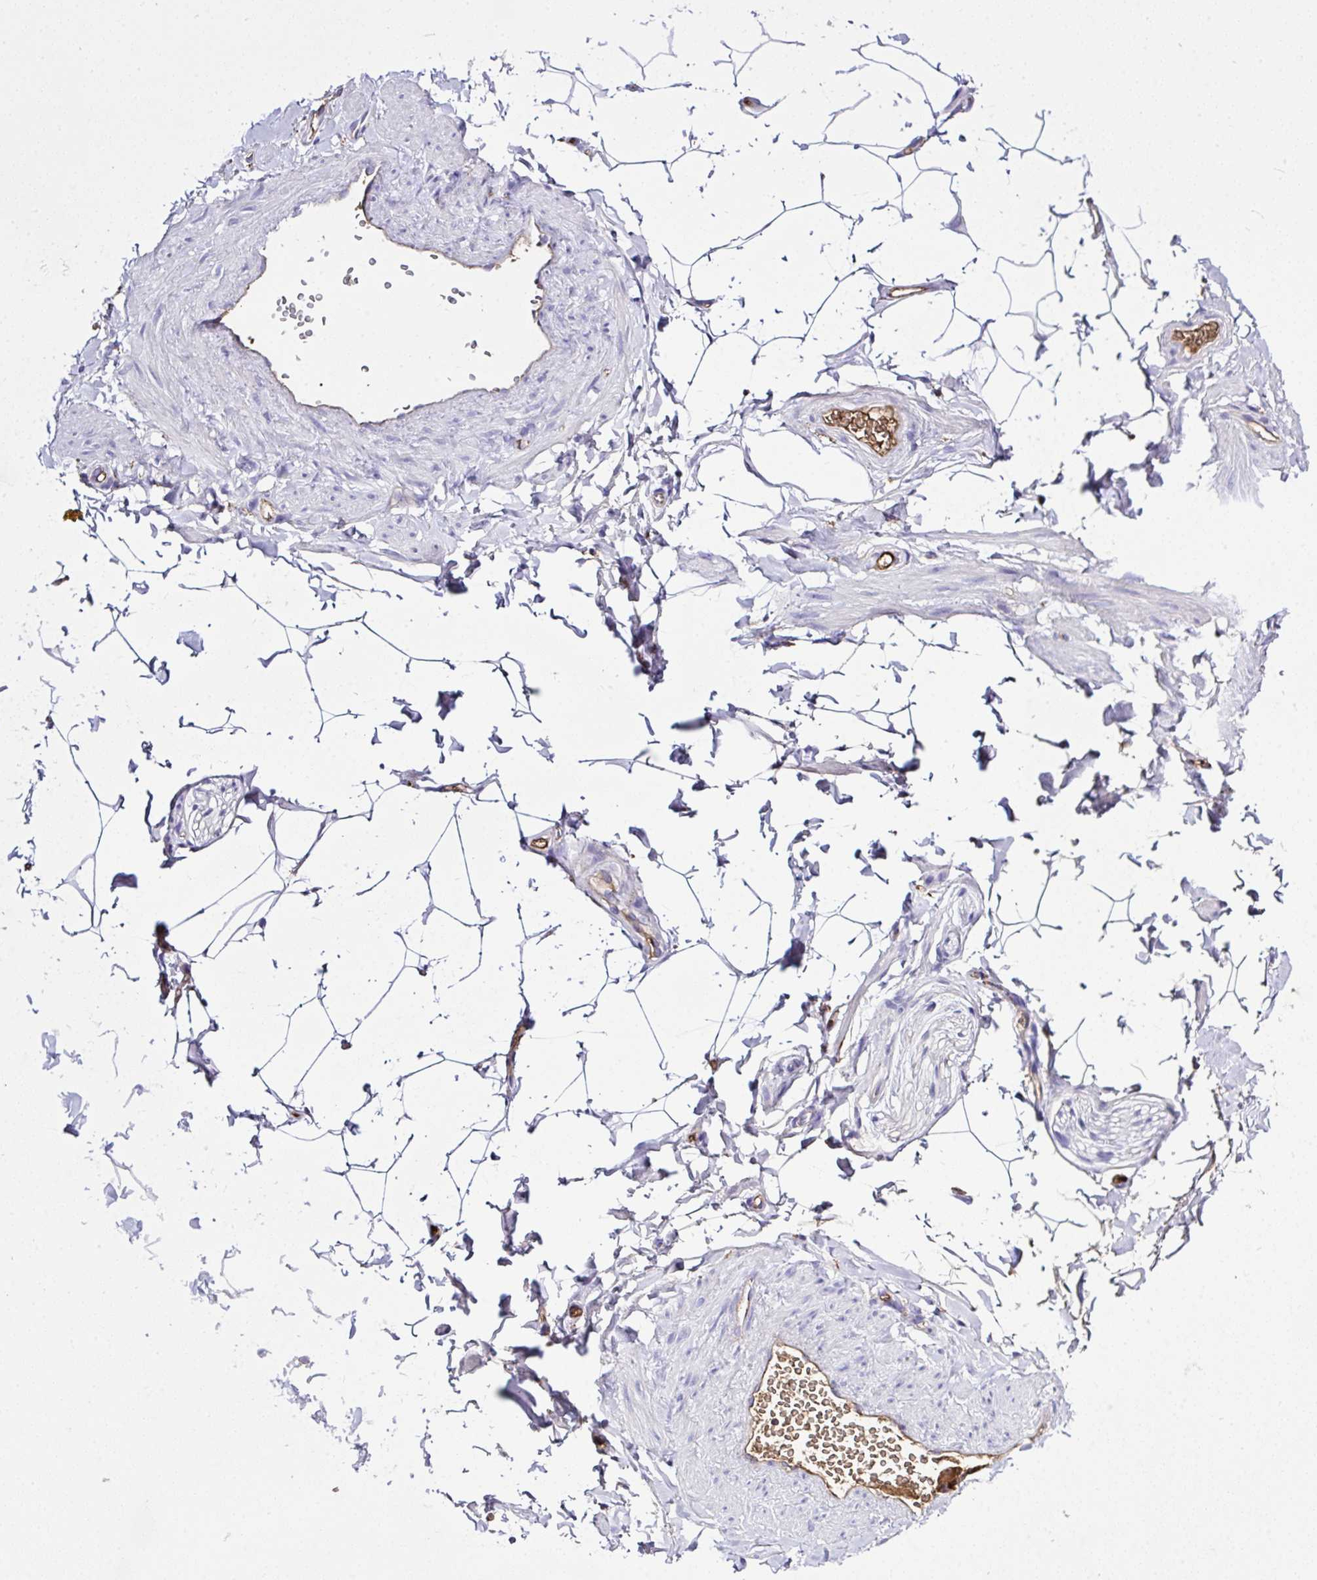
{"staining": {"intensity": "negative", "quantity": "none", "location": "none"}, "tissue": "adipose tissue", "cell_type": "Adipocytes", "image_type": "normal", "snomed": [{"axis": "morphology", "description": "Normal tissue, NOS"}, {"axis": "topography", "description": "Soft tissue"}, {"axis": "topography", "description": "Adipose tissue"}, {"axis": "topography", "description": "Vascular tissue"}, {"axis": "topography", "description": "Peripheral nerve tissue"}], "caption": "Adipose tissue was stained to show a protein in brown. There is no significant positivity in adipocytes. (Stains: DAB IHC with hematoxylin counter stain, Microscopy: brightfield microscopy at high magnification).", "gene": "ZNF813", "patient": {"sex": "male", "age": 29}}